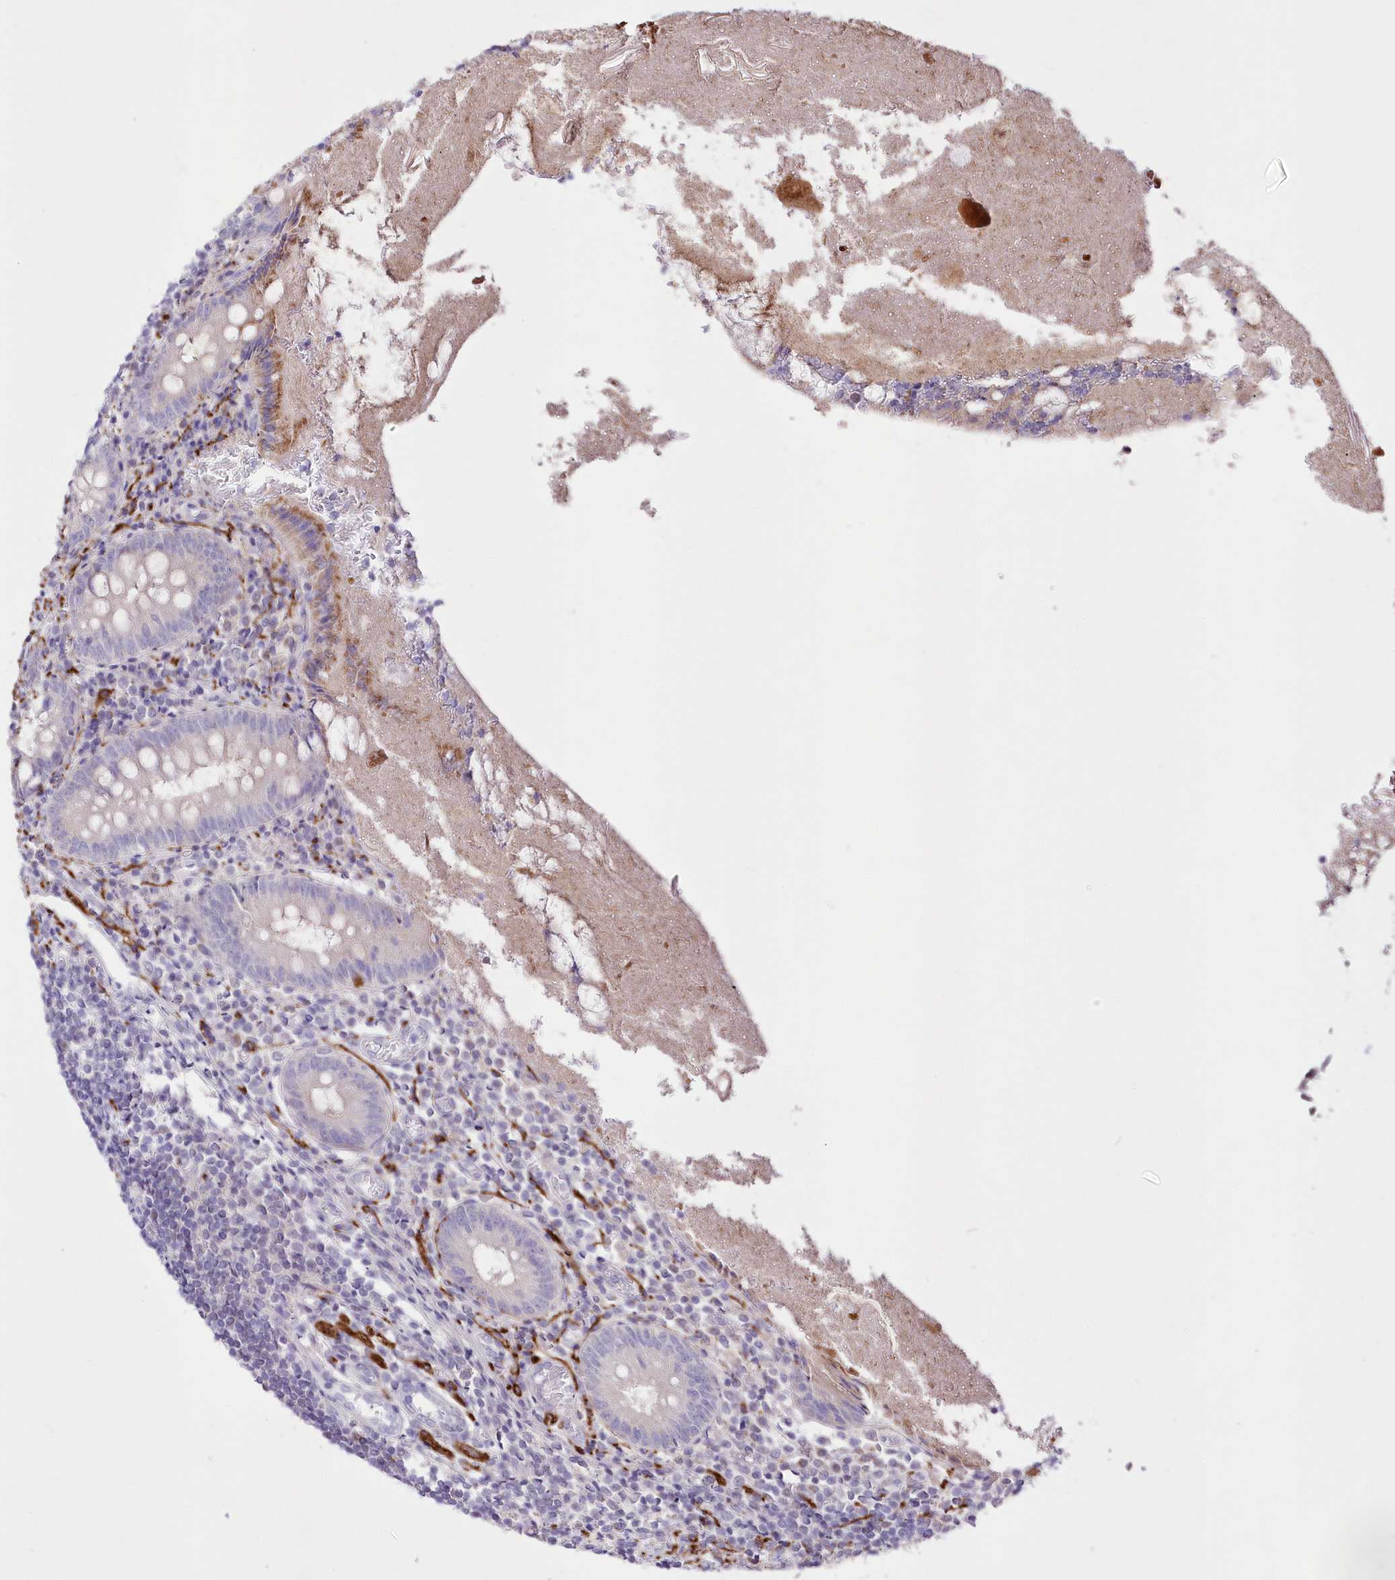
{"staining": {"intensity": "weak", "quantity": "25%-75%", "location": "cytoplasmic/membranous"}, "tissue": "appendix", "cell_type": "Glandular cells", "image_type": "normal", "snomed": [{"axis": "morphology", "description": "Normal tissue, NOS"}, {"axis": "topography", "description": "Appendix"}], "caption": "Immunohistochemical staining of benign human appendix demonstrates weak cytoplasmic/membranous protein positivity in approximately 25%-75% of glandular cells. (Stains: DAB (3,3'-diaminobenzidine) in brown, nuclei in blue, Microscopy: brightfield microscopy at high magnification).", "gene": "FAM241B", "patient": {"sex": "female", "age": 17}}